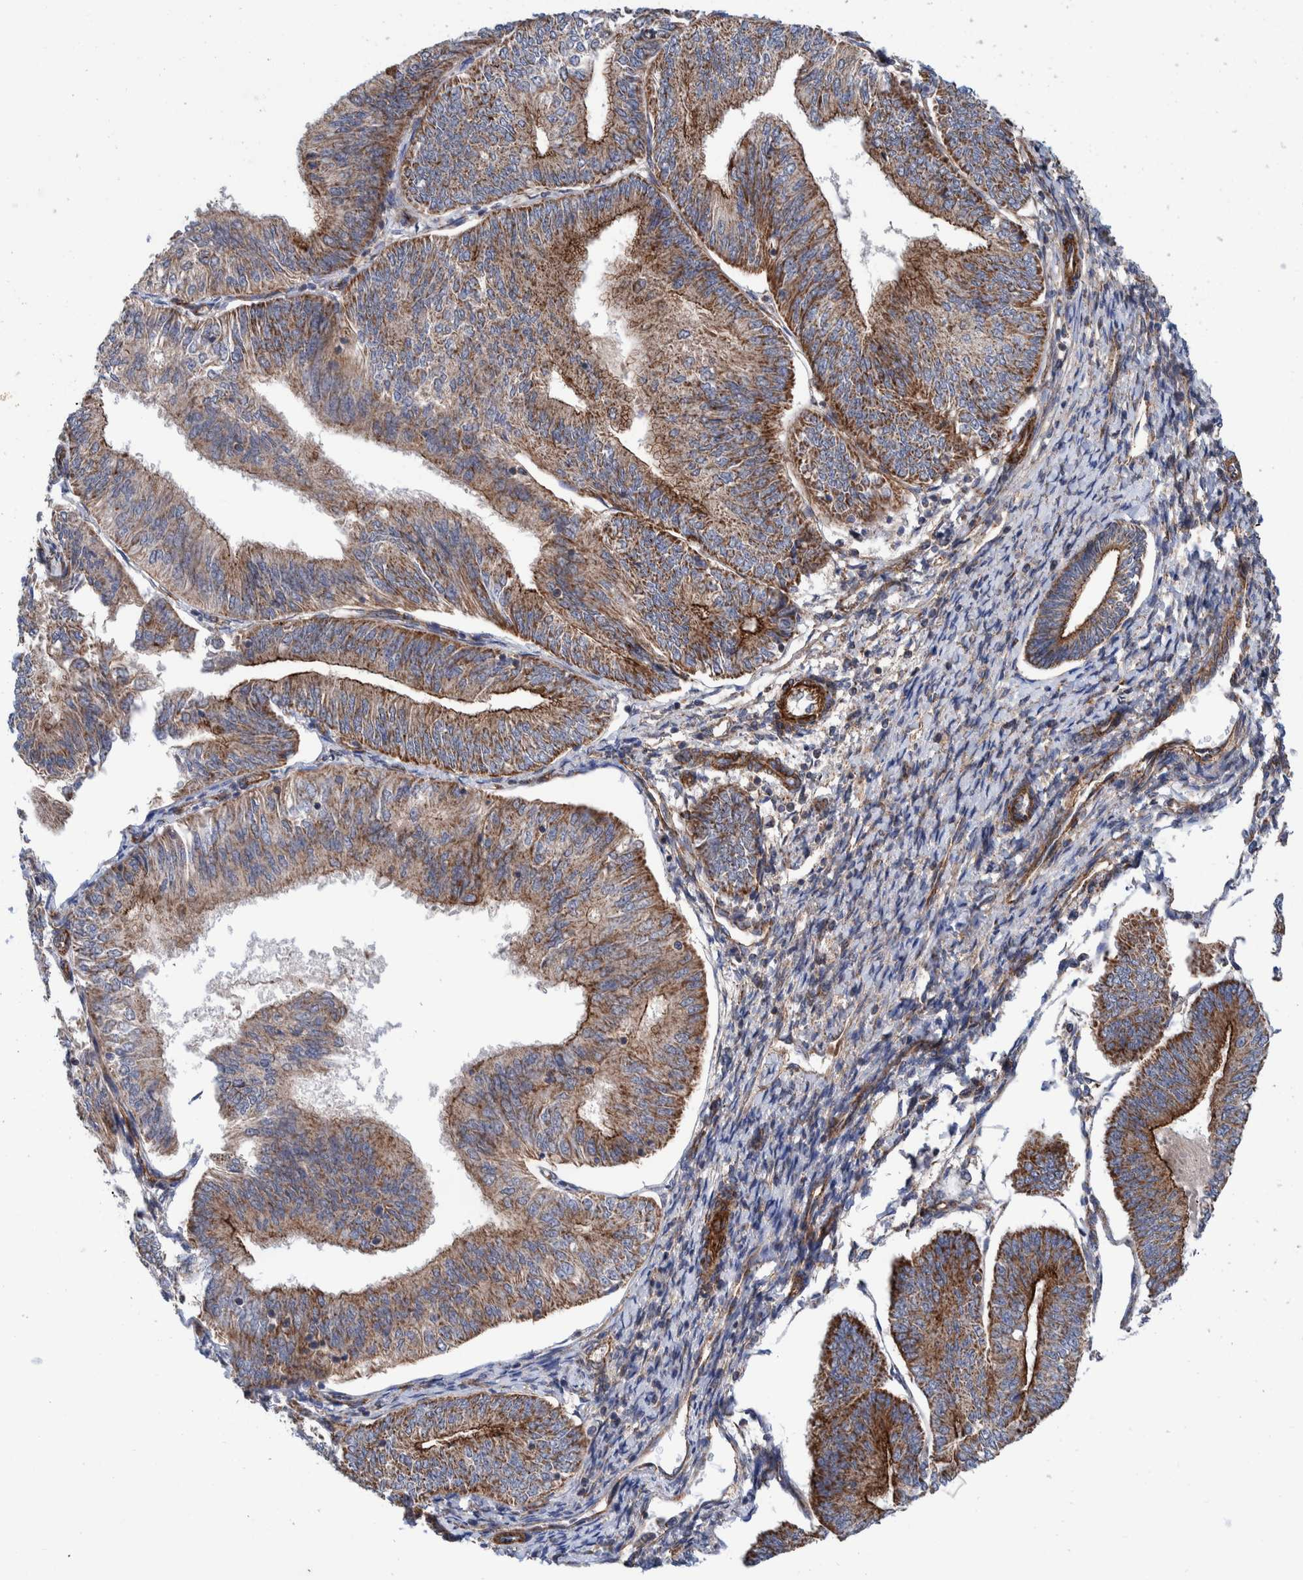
{"staining": {"intensity": "moderate", "quantity": ">75%", "location": "cytoplasmic/membranous"}, "tissue": "endometrial cancer", "cell_type": "Tumor cells", "image_type": "cancer", "snomed": [{"axis": "morphology", "description": "Adenocarcinoma, NOS"}, {"axis": "topography", "description": "Endometrium"}], "caption": "A histopathology image showing moderate cytoplasmic/membranous positivity in approximately >75% of tumor cells in endometrial cancer (adenocarcinoma), as visualized by brown immunohistochemical staining.", "gene": "SLC25A10", "patient": {"sex": "female", "age": 58}}